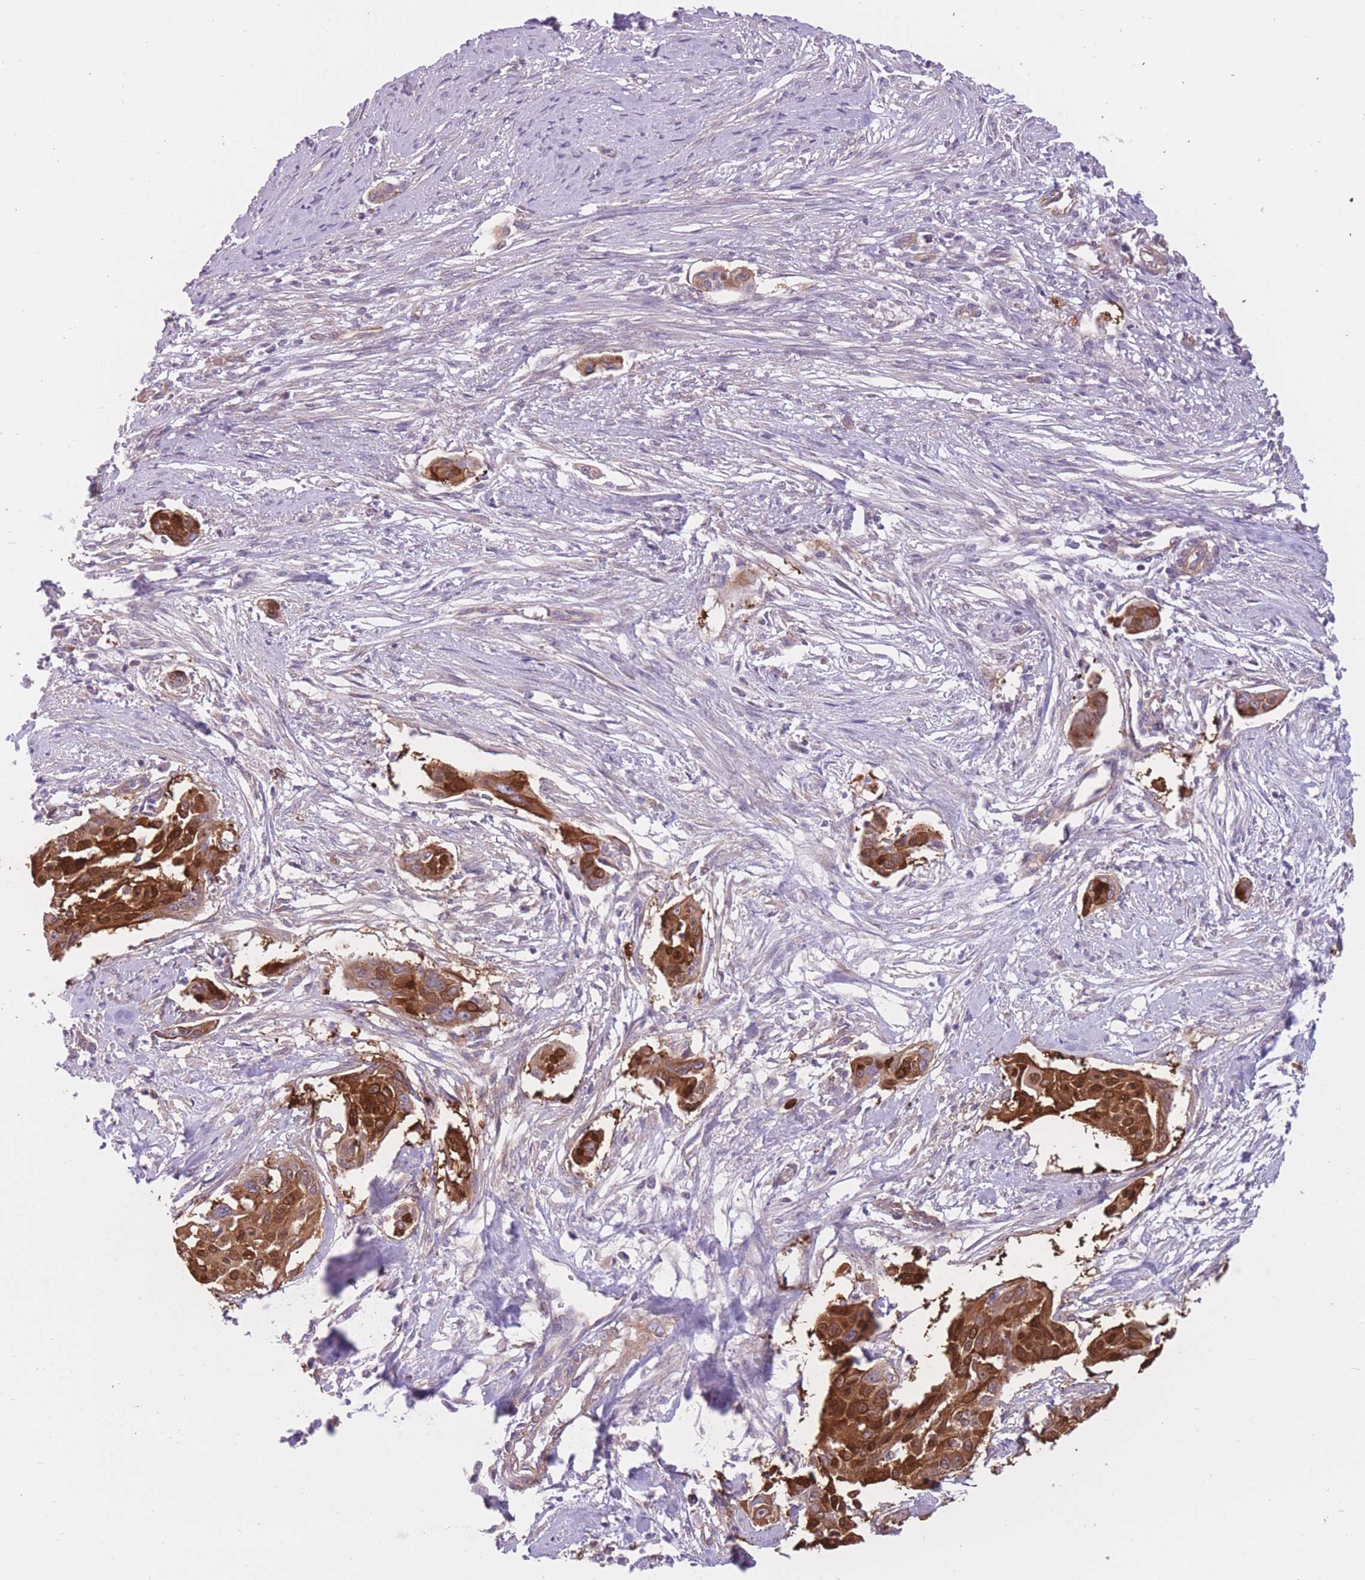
{"staining": {"intensity": "strong", "quantity": ">75%", "location": "cytoplasmic/membranous"}, "tissue": "cervical cancer", "cell_type": "Tumor cells", "image_type": "cancer", "snomed": [{"axis": "morphology", "description": "Squamous cell carcinoma, NOS"}, {"axis": "topography", "description": "Cervix"}], "caption": "Immunohistochemistry (IHC) histopathology image of neoplastic tissue: squamous cell carcinoma (cervical) stained using IHC displays high levels of strong protein expression localized specifically in the cytoplasmic/membranous of tumor cells, appearing as a cytoplasmic/membranous brown color.", "gene": "SERPINB3", "patient": {"sex": "female", "age": 44}}